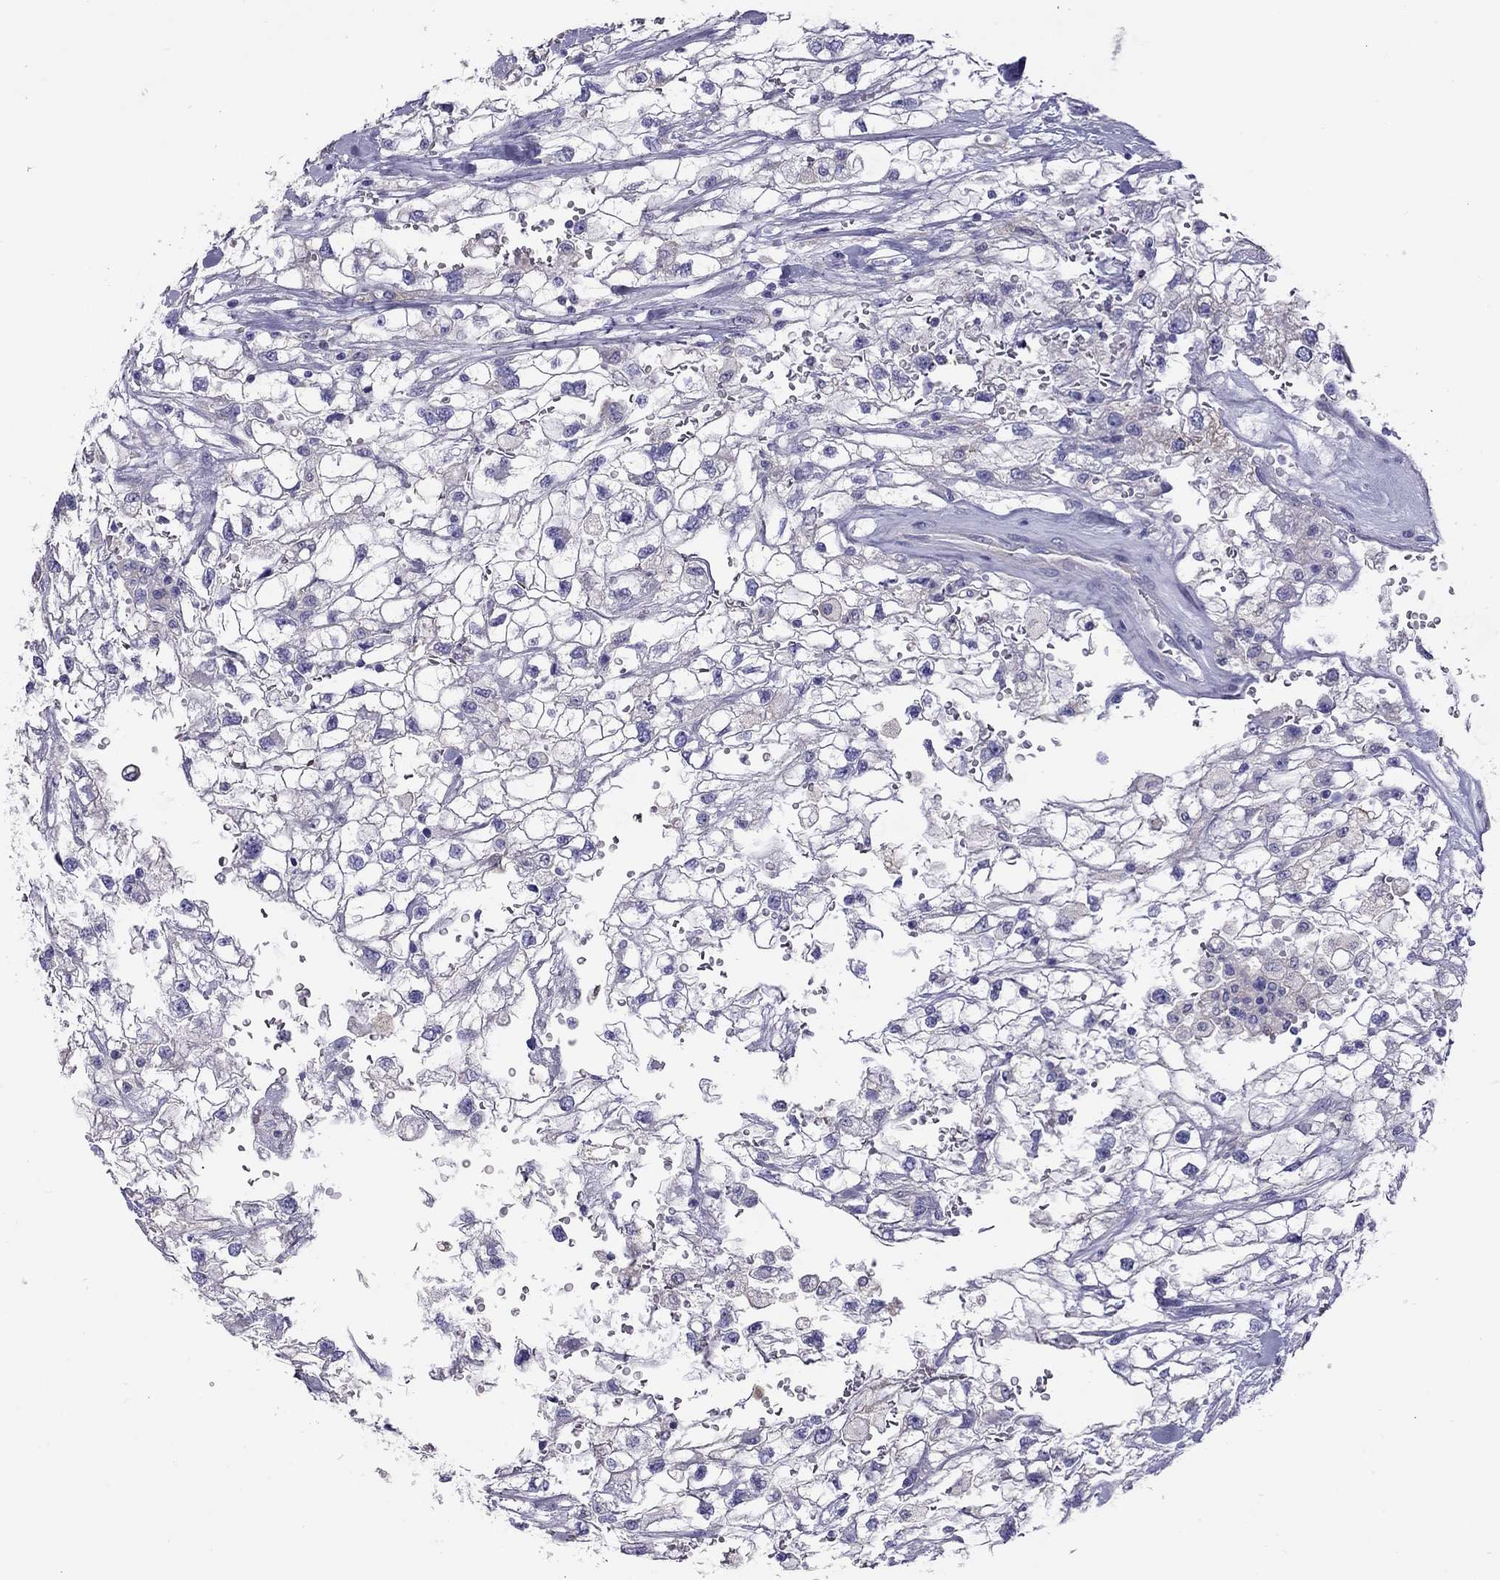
{"staining": {"intensity": "negative", "quantity": "none", "location": "none"}, "tissue": "renal cancer", "cell_type": "Tumor cells", "image_type": "cancer", "snomed": [{"axis": "morphology", "description": "Adenocarcinoma, NOS"}, {"axis": "topography", "description": "Kidney"}], "caption": "This is a histopathology image of IHC staining of renal adenocarcinoma, which shows no staining in tumor cells.", "gene": "ALOX15B", "patient": {"sex": "male", "age": 59}}